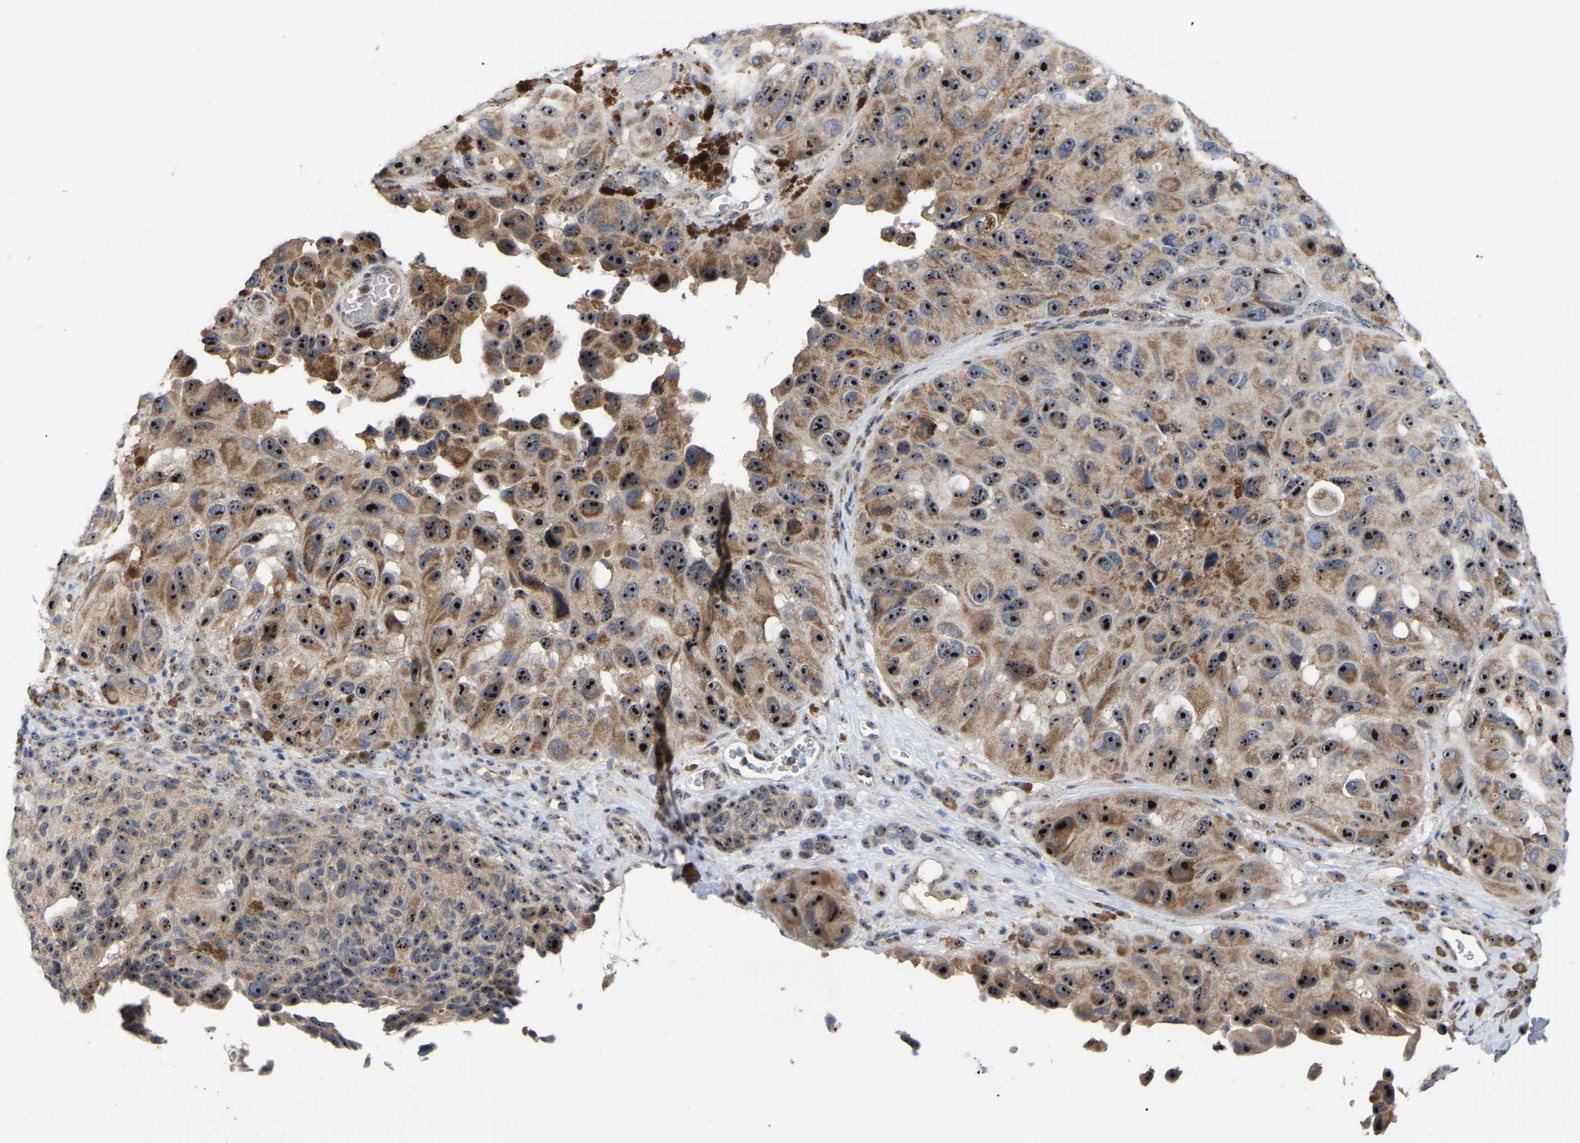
{"staining": {"intensity": "strong", "quantity": "25%-75%", "location": "nuclear"}, "tissue": "melanoma", "cell_type": "Tumor cells", "image_type": "cancer", "snomed": [{"axis": "morphology", "description": "Malignant melanoma, NOS"}, {"axis": "topography", "description": "Skin"}], "caption": "Protein staining by immunohistochemistry shows strong nuclear staining in about 25%-75% of tumor cells in malignant melanoma. (Brightfield microscopy of DAB IHC at high magnification).", "gene": "NOP53", "patient": {"sex": "female", "age": 73}}